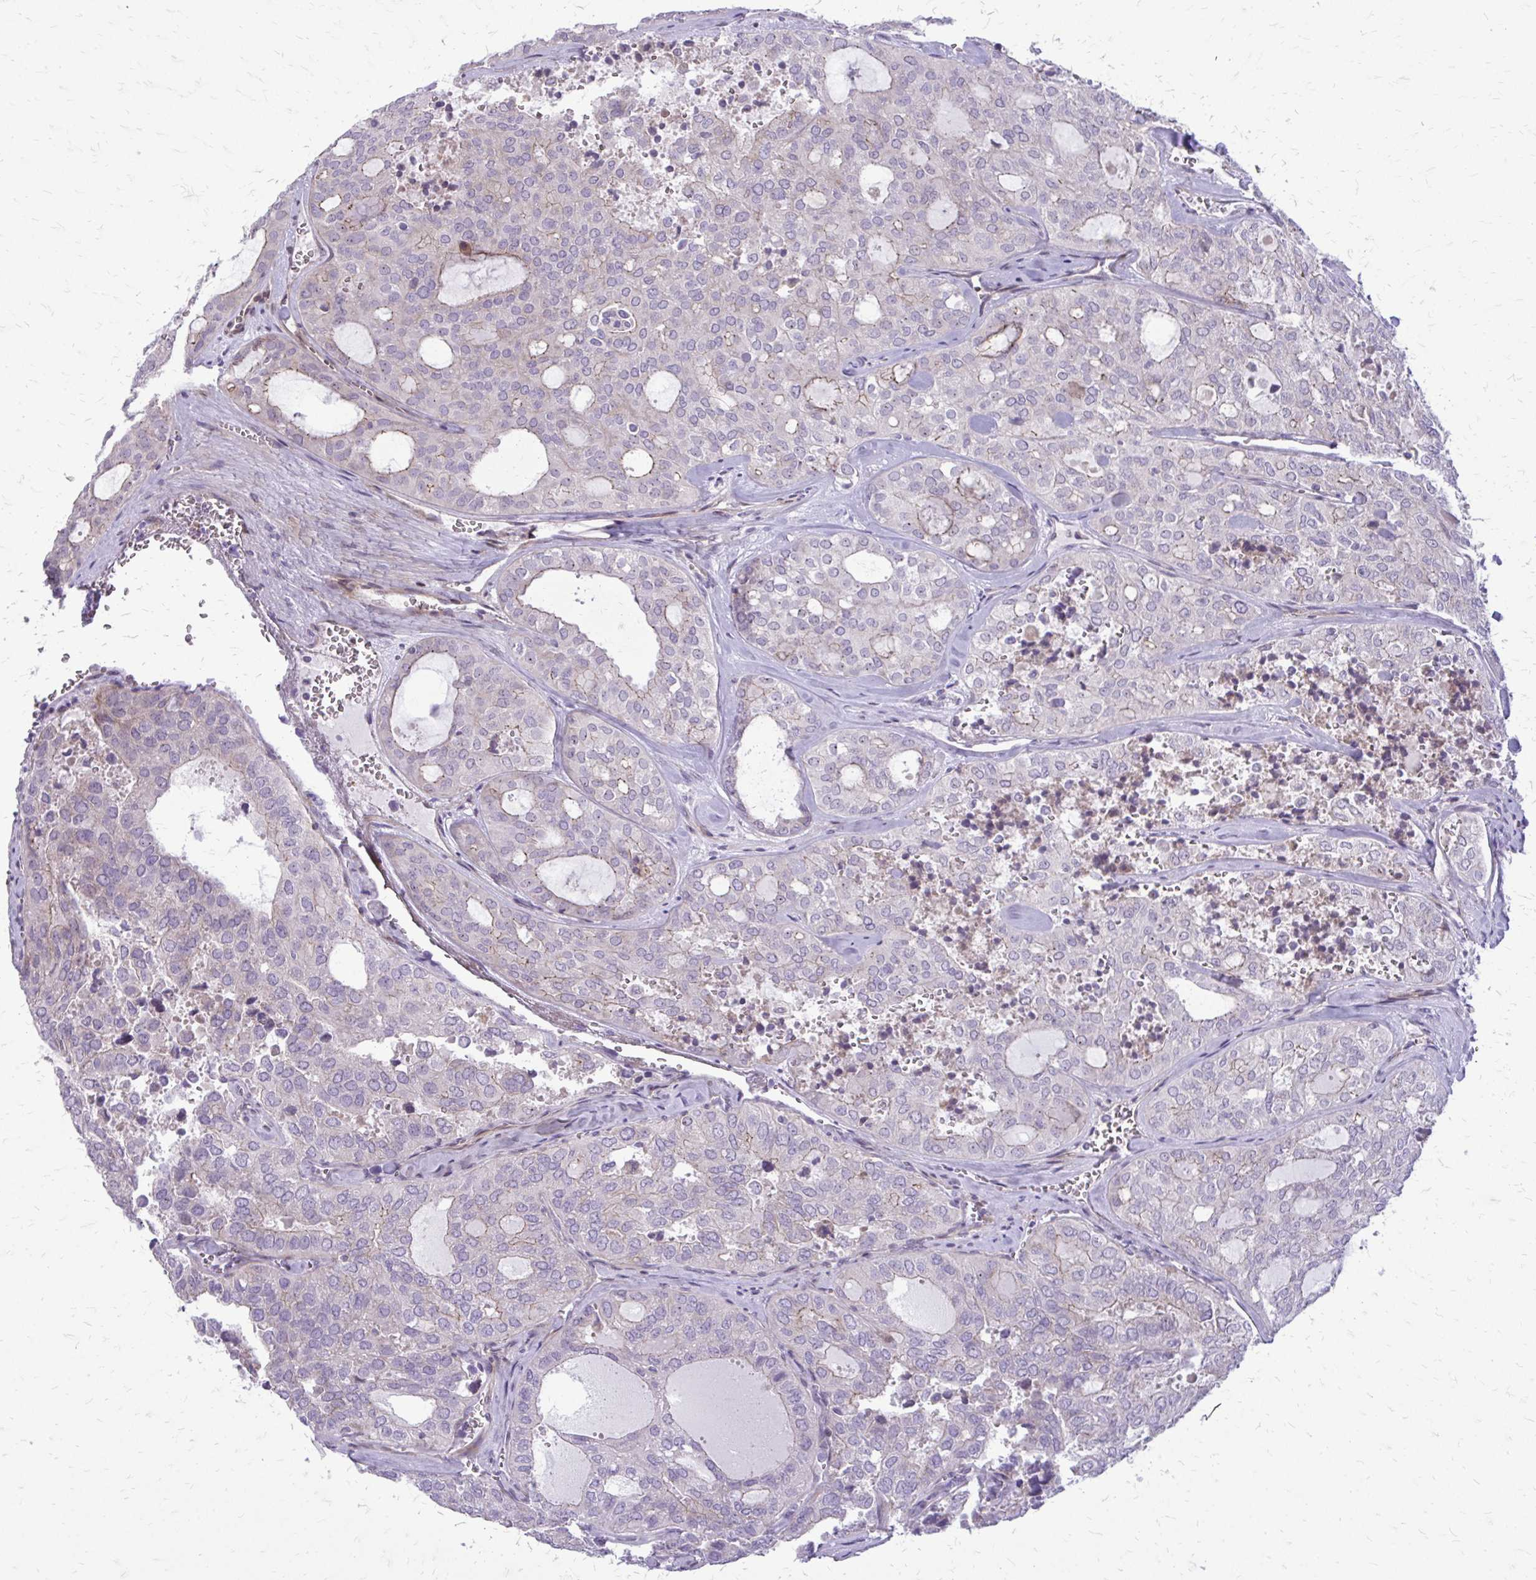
{"staining": {"intensity": "moderate", "quantity": "<25%", "location": "cytoplasmic/membranous"}, "tissue": "thyroid cancer", "cell_type": "Tumor cells", "image_type": "cancer", "snomed": [{"axis": "morphology", "description": "Follicular adenoma carcinoma, NOS"}, {"axis": "topography", "description": "Thyroid gland"}], "caption": "Protein analysis of thyroid cancer (follicular adenoma carcinoma) tissue exhibits moderate cytoplasmic/membranous positivity in approximately <25% of tumor cells.", "gene": "FUNDC2", "patient": {"sex": "male", "age": 75}}